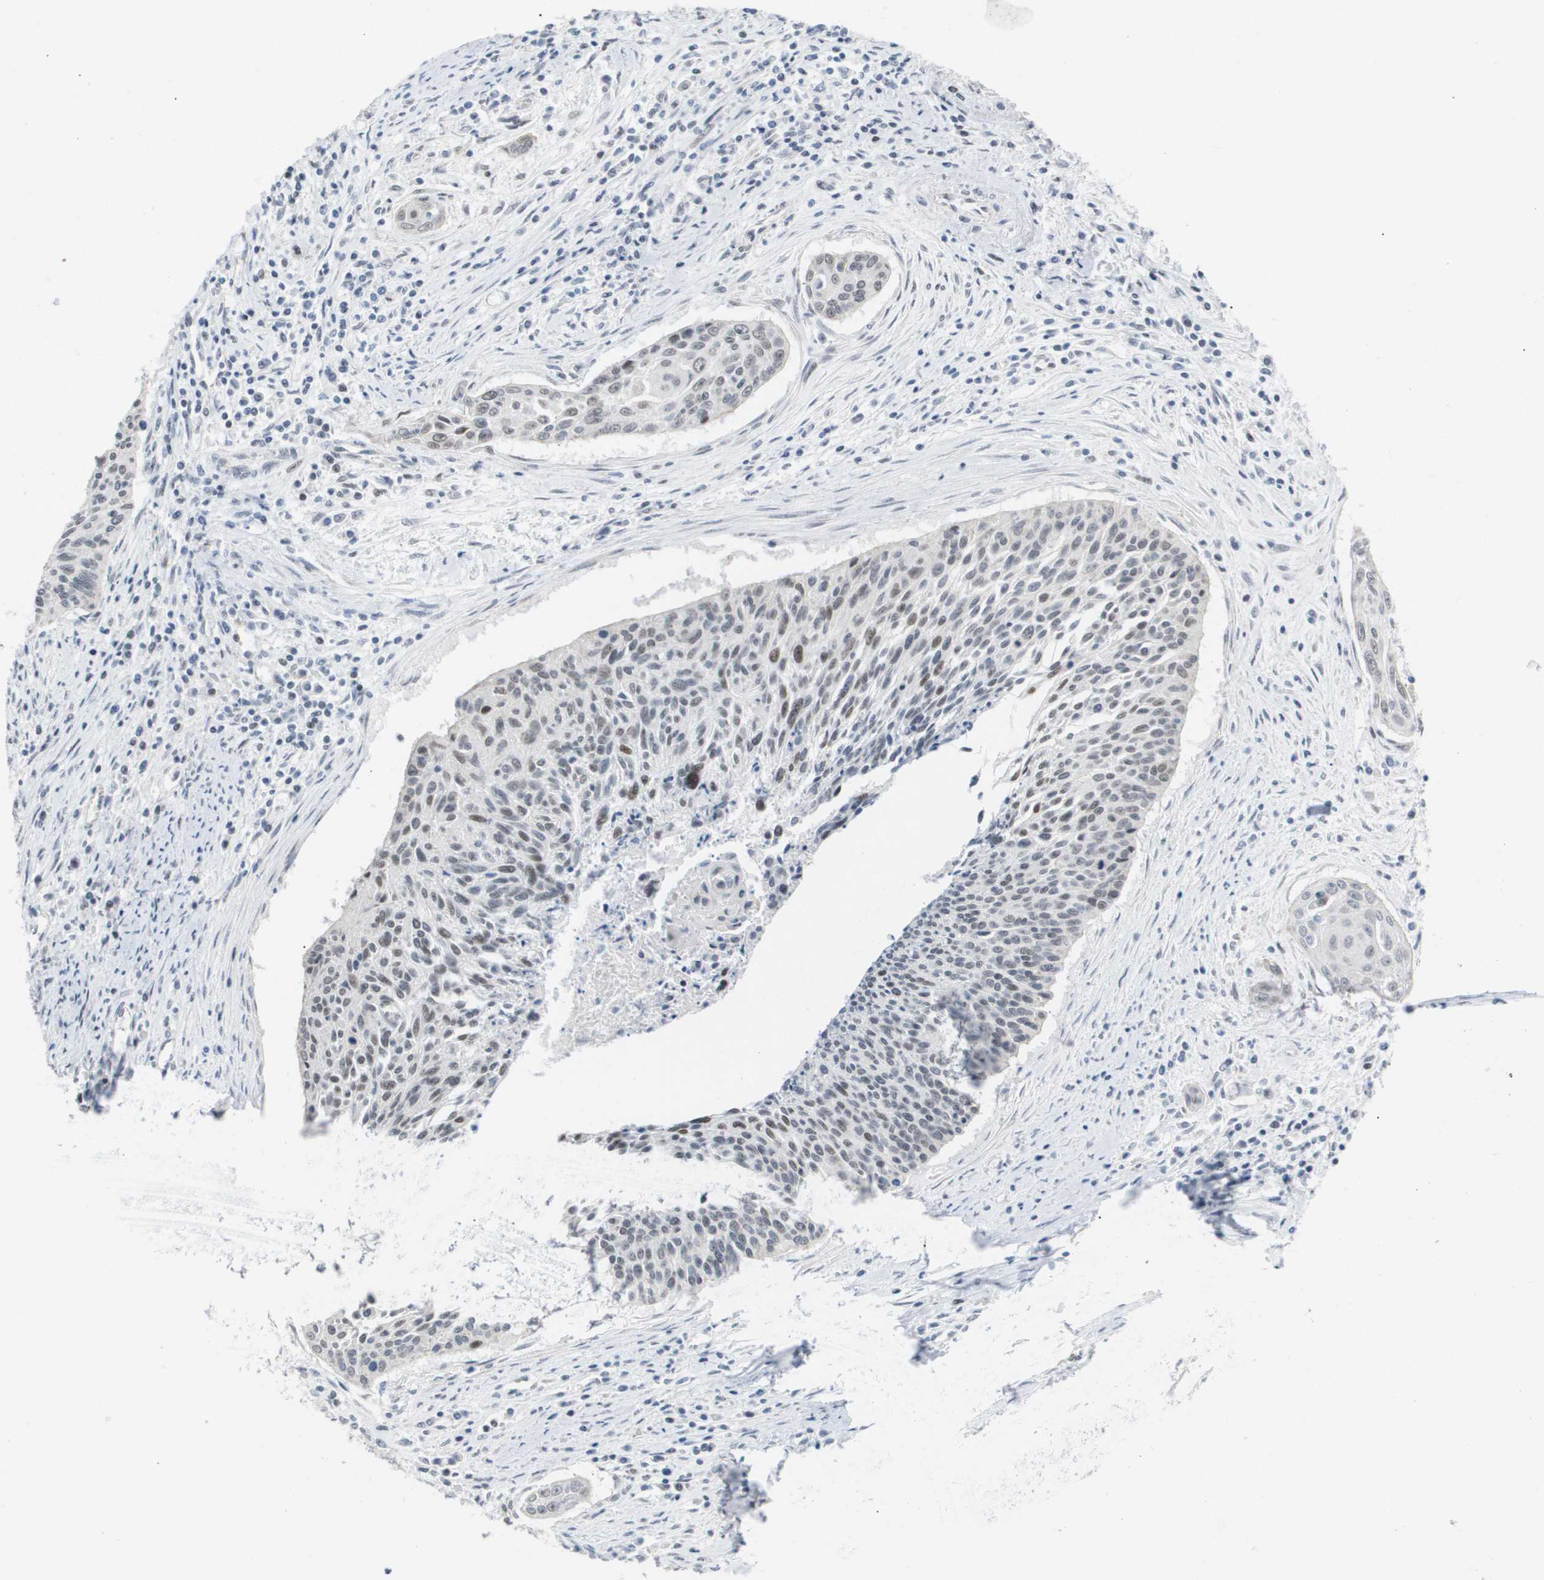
{"staining": {"intensity": "moderate", "quantity": "<25%", "location": "nuclear"}, "tissue": "cervical cancer", "cell_type": "Tumor cells", "image_type": "cancer", "snomed": [{"axis": "morphology", "description": "Squamous cell carcinoma, NOS"}, {"axis": "topography", "description": "Cervix"}], "caption": "Squamous cell carcinoma (cervical) tissue shows moderate nuclear expression in approximately <25% of tumor cells", "gene": "PPARD", "patient": {"sex": "female", "age": 55}}